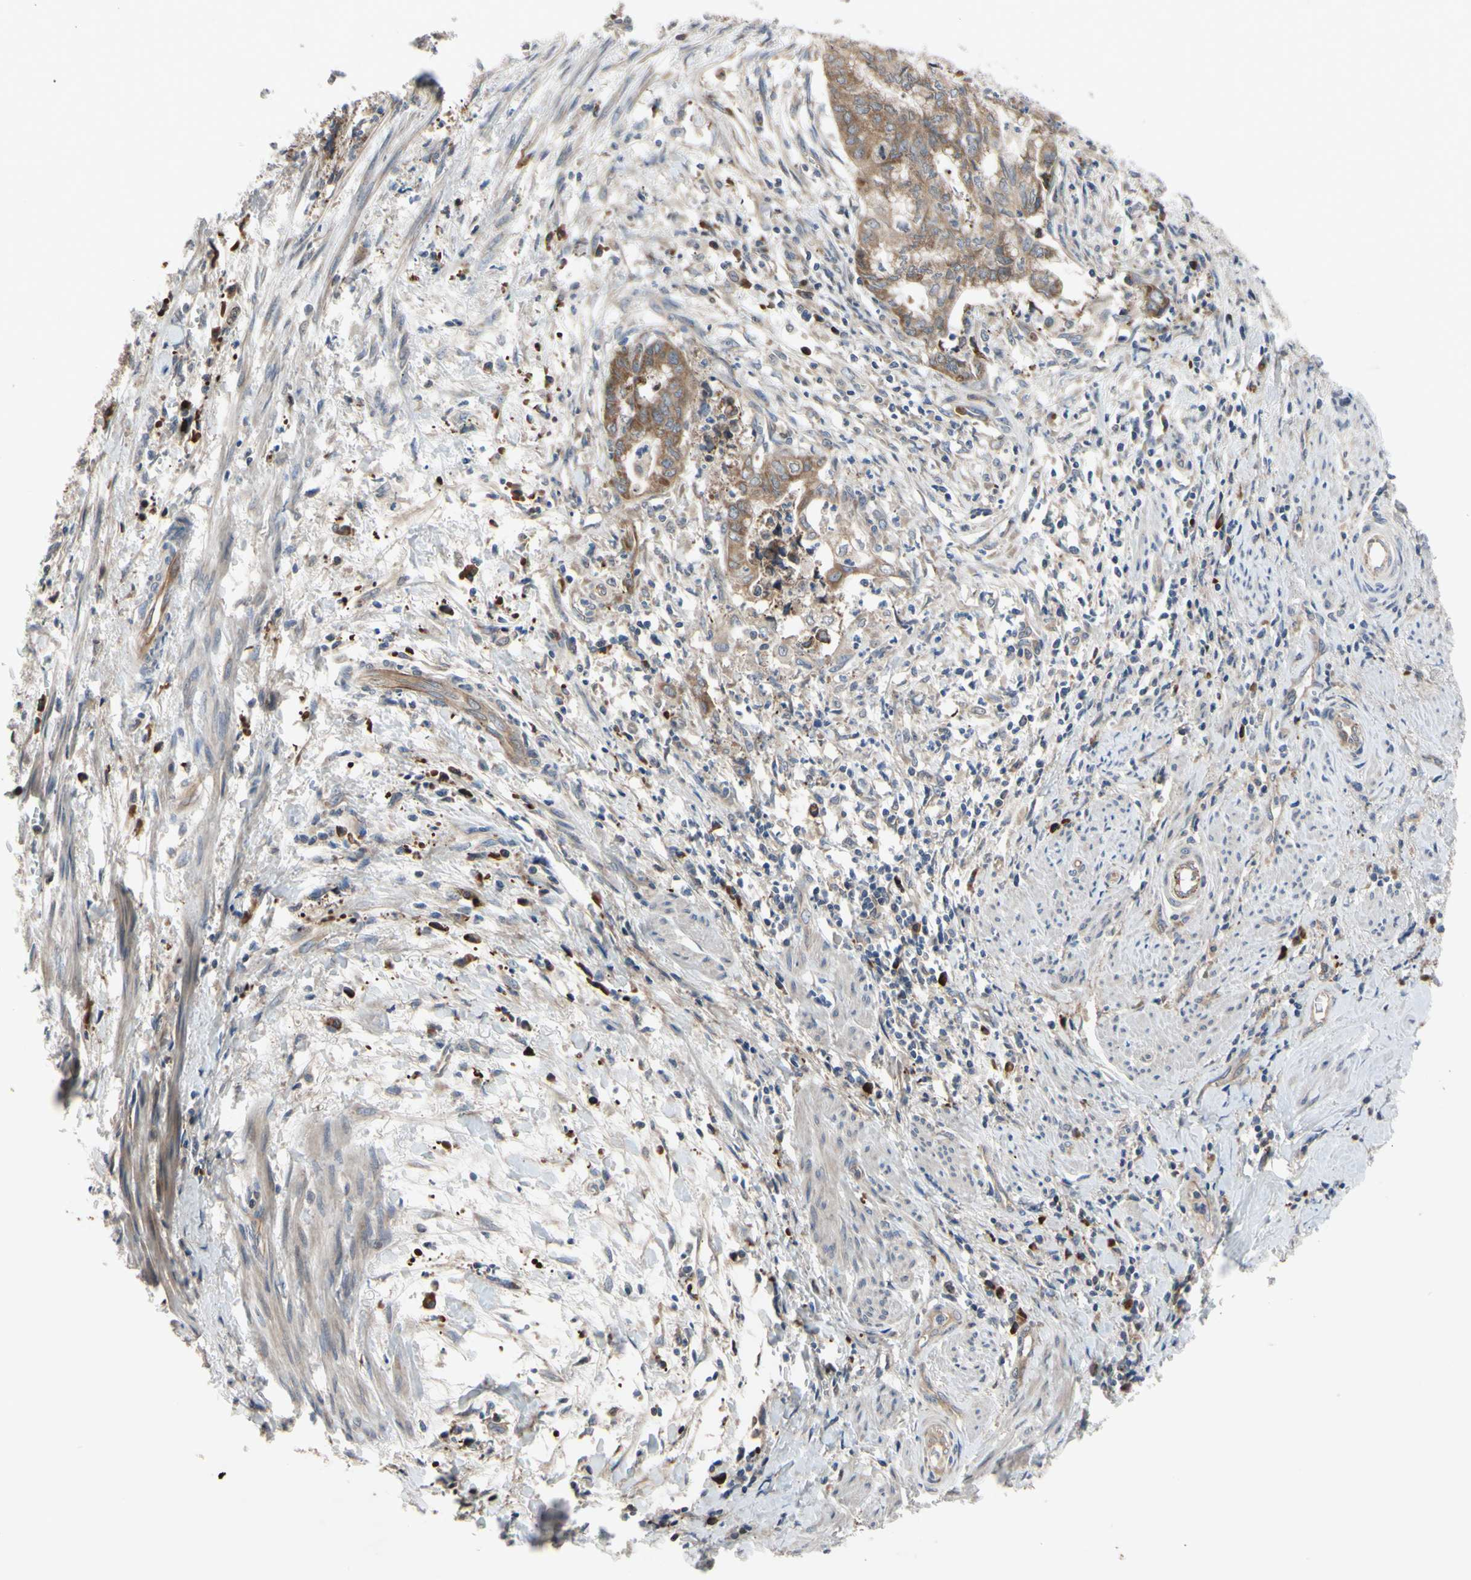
{"staining": {"intensity": "moderate", "quantity": ">75%", "location": "cytoplasmic/membranous"}, "tissue": "endometrial cancer", "cell_type": "Tumor cells", "image_type": "cancer", "snomed": [{"axis": "morphology", "description": "Necrosis, NOS"}, {"axis": "morphology", "description": "Adenocarcinoma, NOS"}, {"axis": "topography", "description": "Endometrium"}], "caption": "Endometrial cancer was stained to show a protein in brown. There is medium levels of moderate cytoplasmic/membranous expression in approximately >75% of tumor cells.", "gene": "XIAP", "patient": {"sex": "female", "age": 79}}